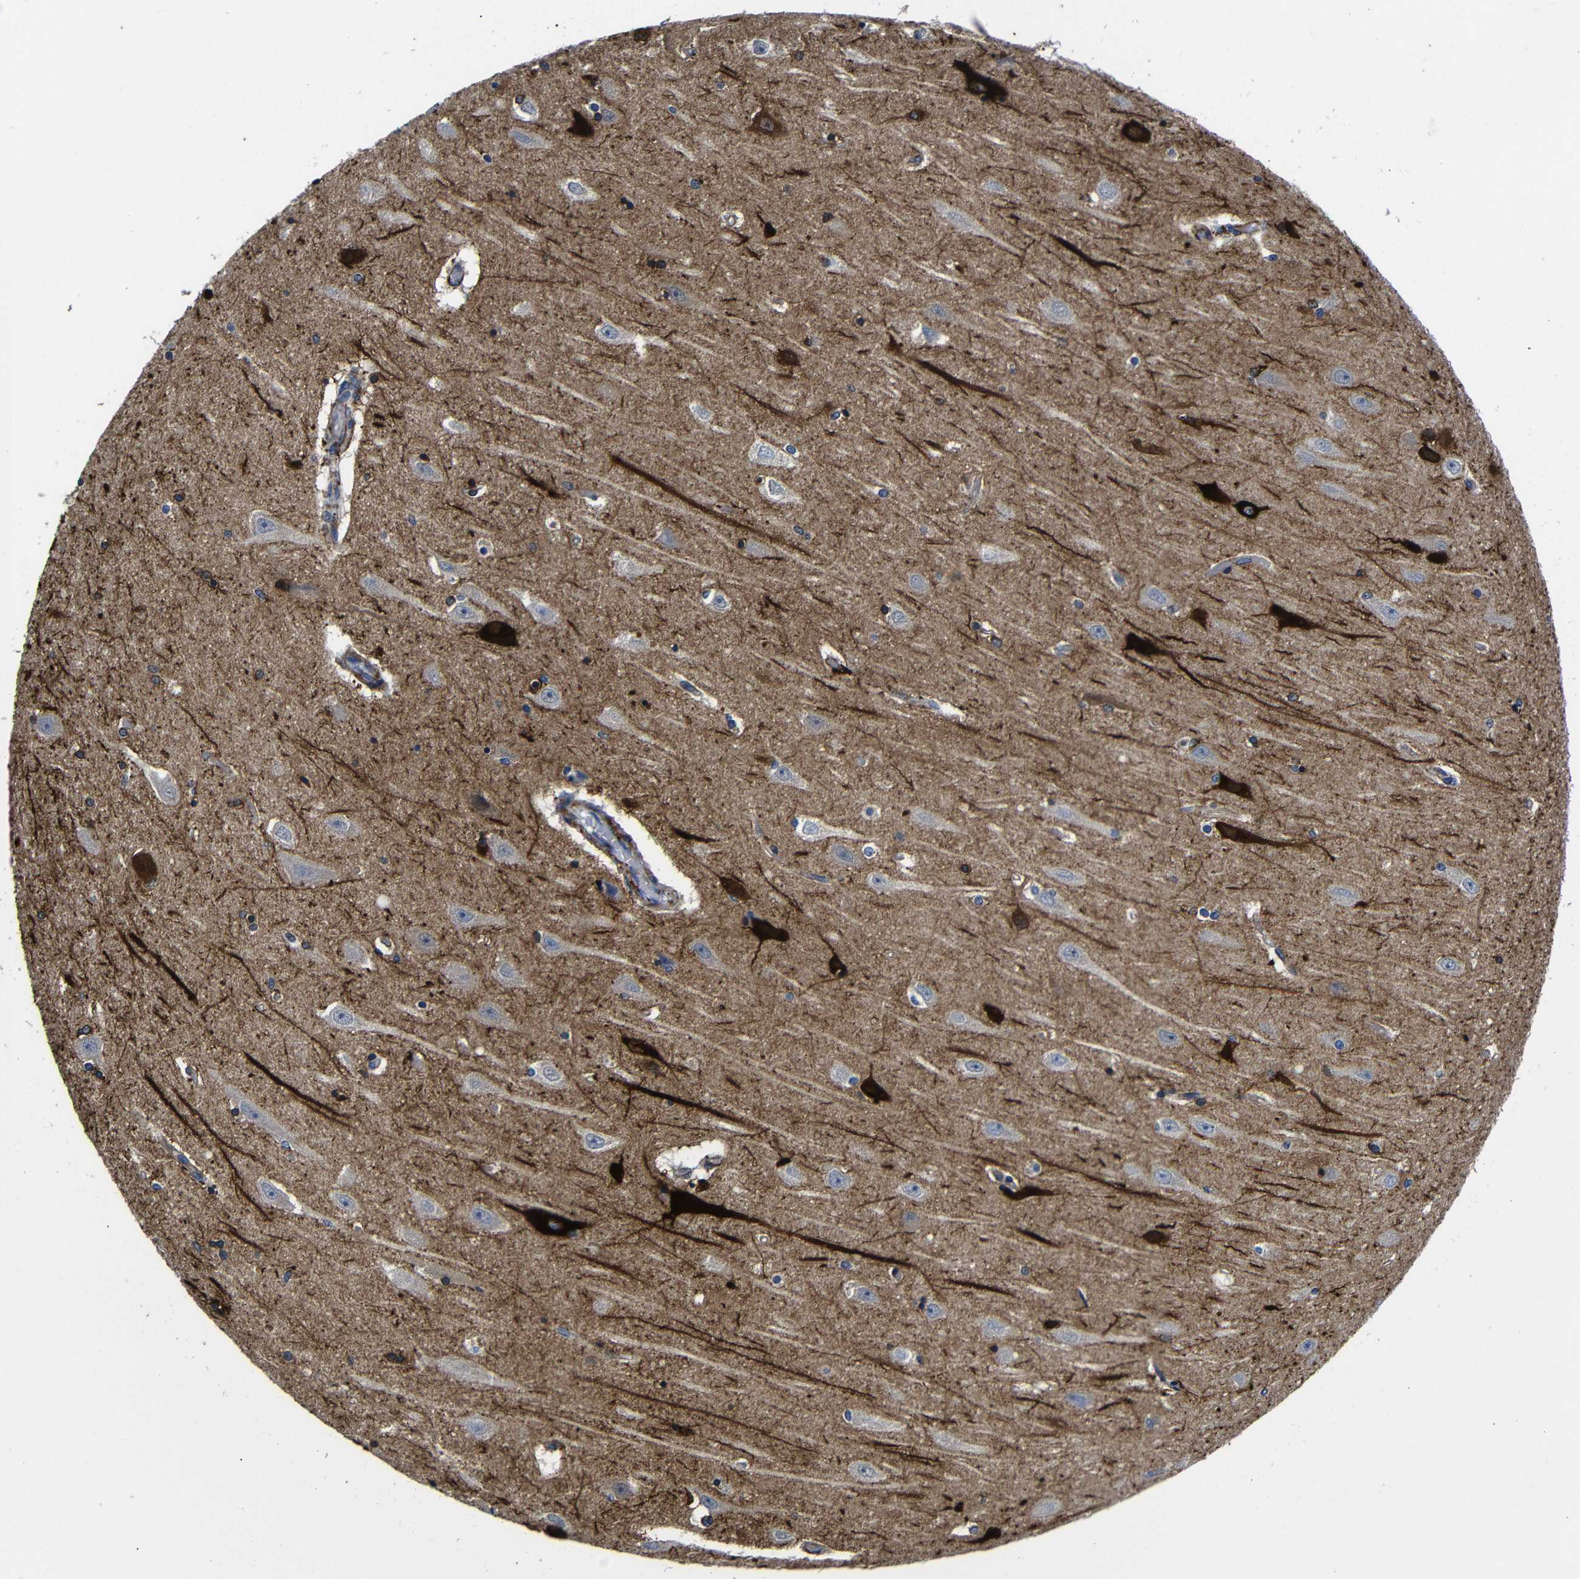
{"staining": {"intensity": "strong", "quantity": "<25%", "location": "cytoplasmic/membranous"}, "tissue": "hippocampus", "cell_type": "Glial cells", "image_type": "normal", "snomed": [{"axis": "morphology", "description": "Normal tissue, NOS"}, {"axis": "topography", "description": "Hippocampus"}], "caption": "High-power microscopy captured an IHC micrograph of unremarkable hippocampus, revealing strong cytoplasmic/membranous expression in about <25% of glial cells.", "gene": "LRIG1", "patient": {"sex": "female", "age": 54}}